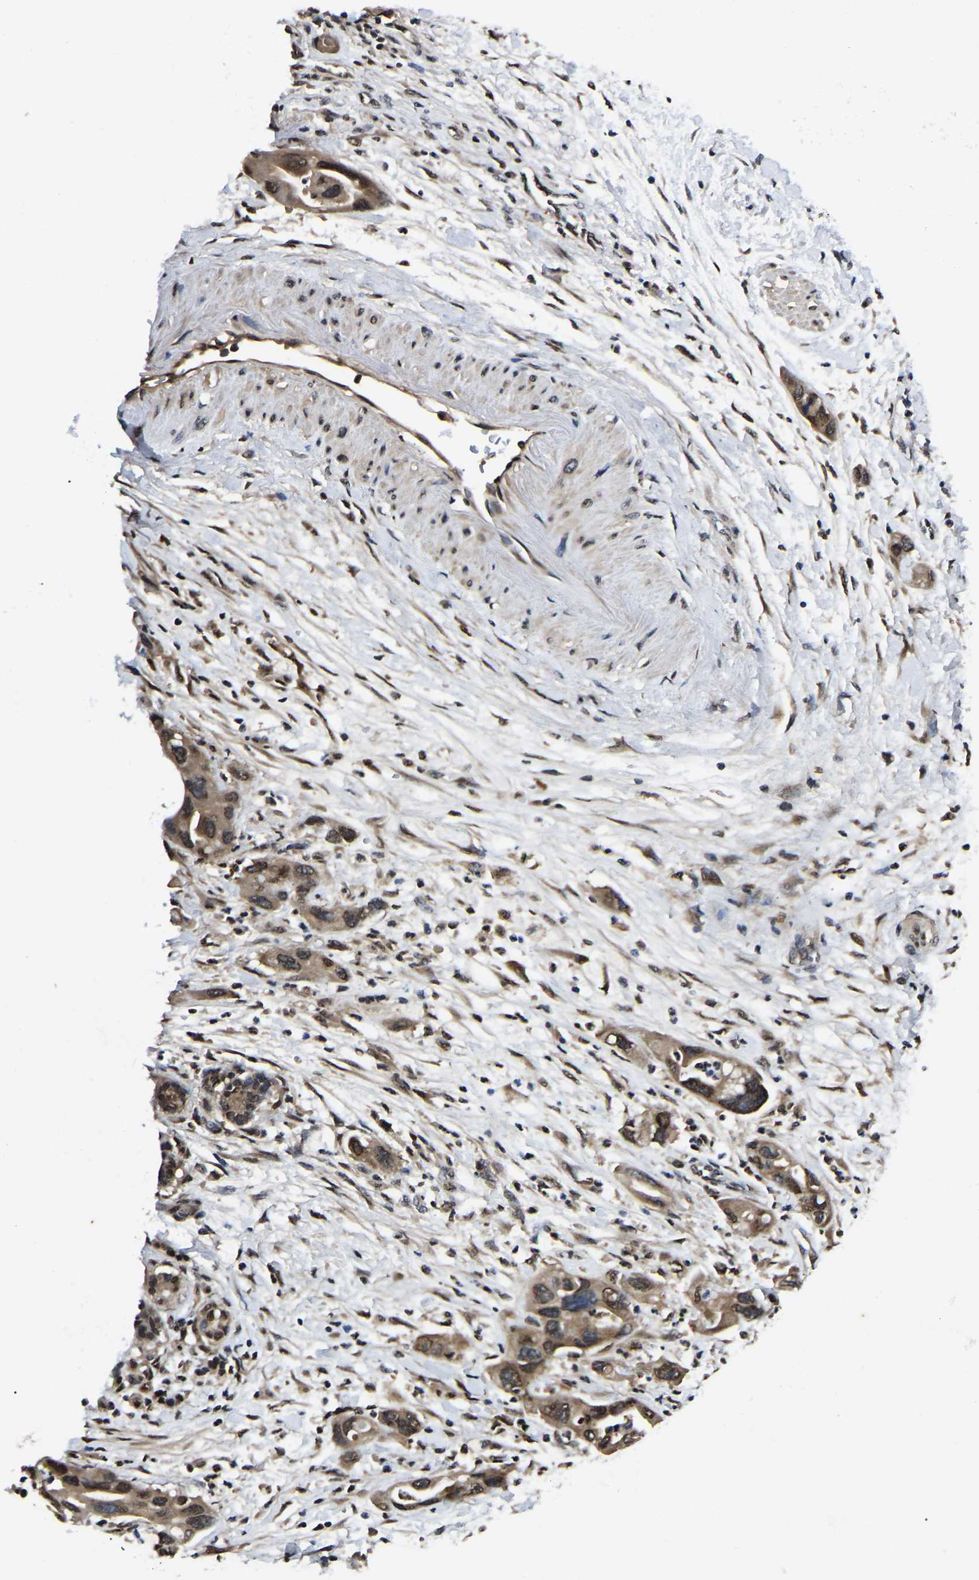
{"staining": {"intensity": "moderate", "quantity": ">75%", "location": "cytoplasmic/membranous,nuclear"}, "tissue": "pancreatic cancer", "cell_type": "Tumor cells", "image_type": "cancer", "snomed": [{"axis": "morphology", "description": "Normal tissue, NOS"}, {"axis": "morphology", "description": "Adenocarcinoma, NOS"}, {"axis": "topography", "description": "Pancreas"}], "caption": "About >75% of tumor cells in pancreatic cancer exhibit moderate cytoplasmic/membranous and nuclear protein positivity as visualized by brown immunohistochemical staining.", "gene": "TRIM35", "patient": {"sex": "female", "age": 71}}